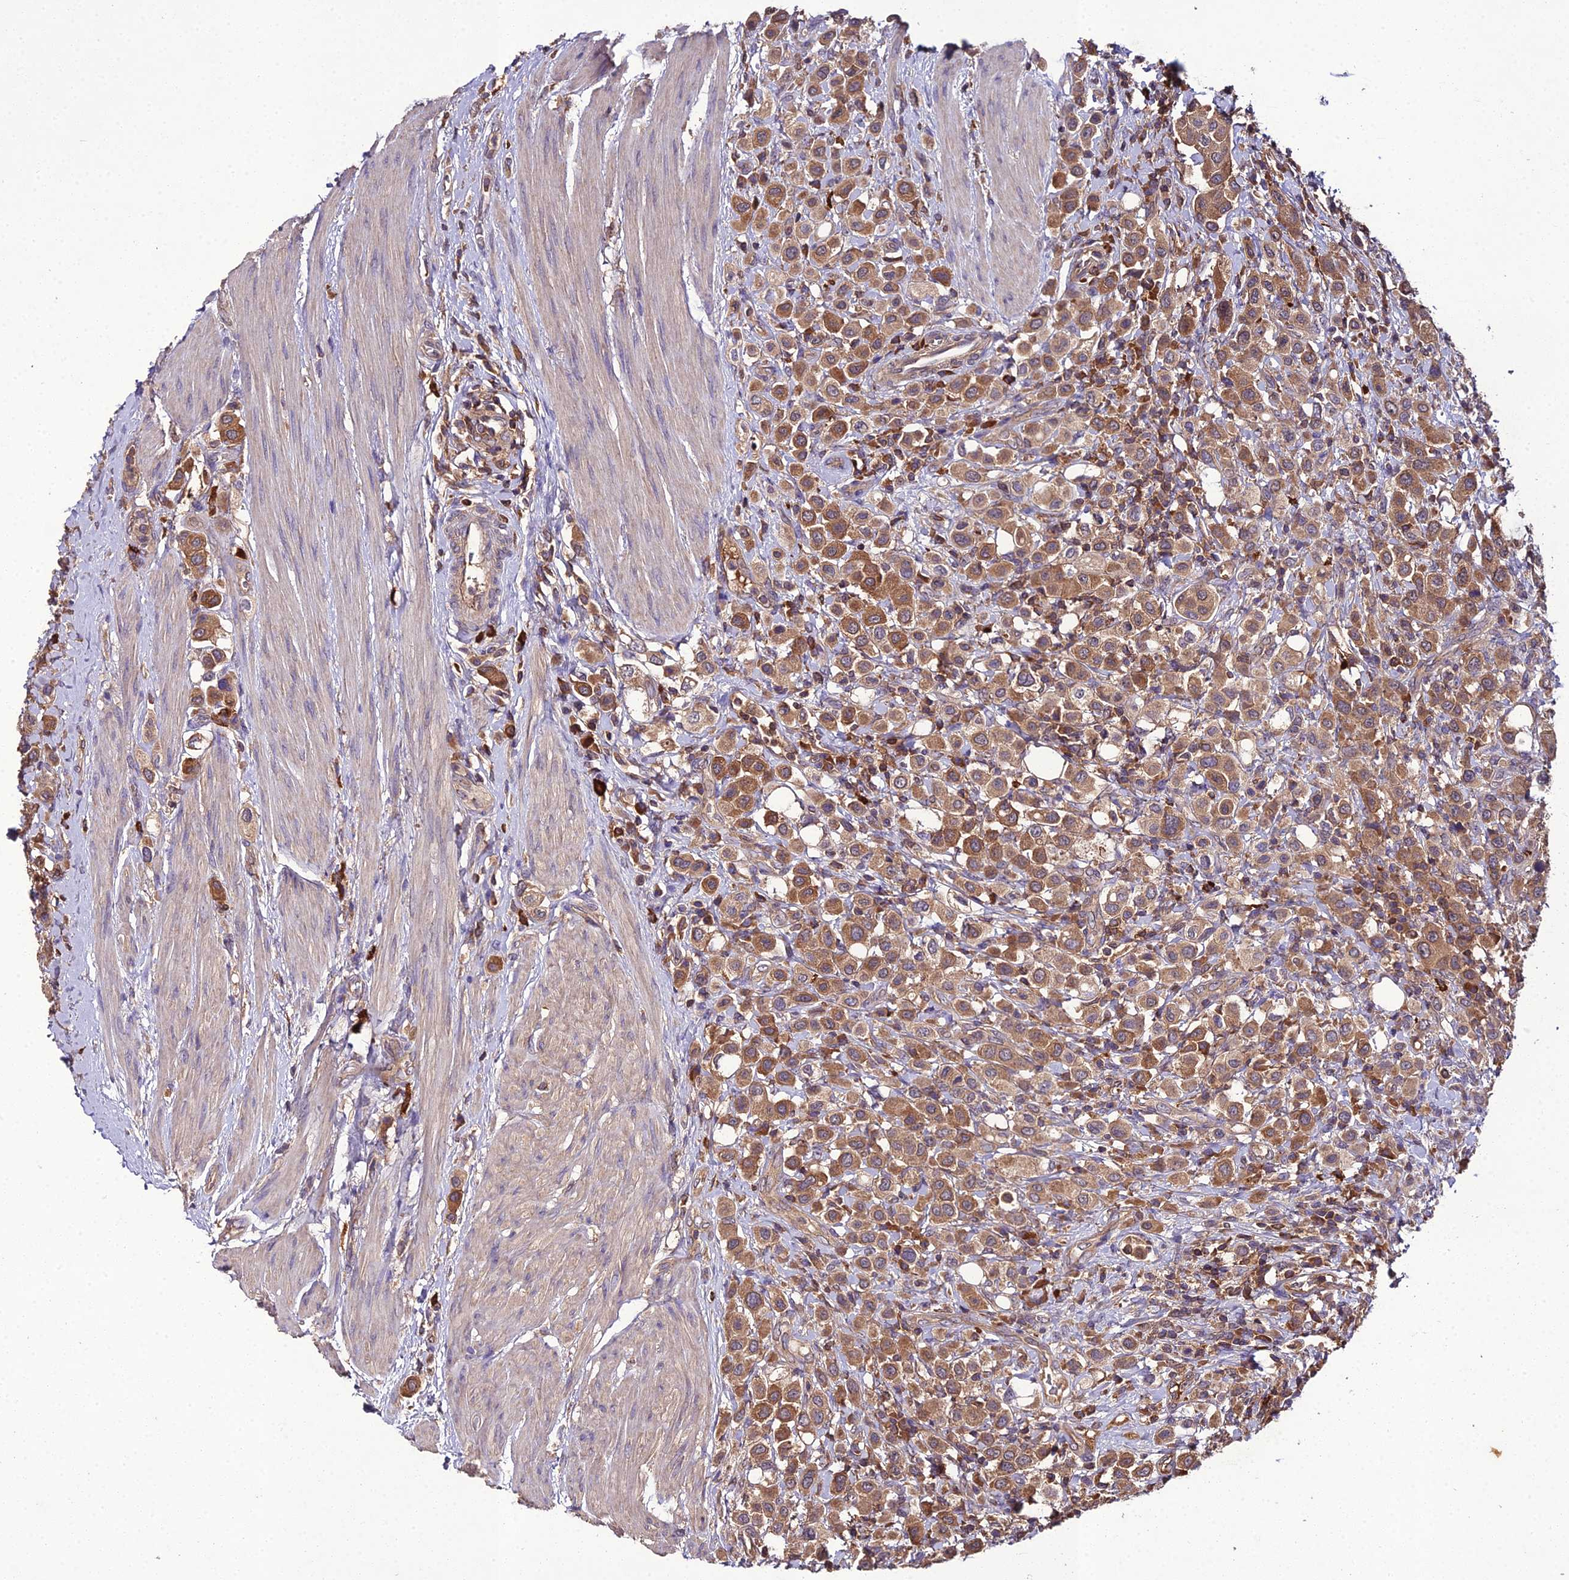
{"staining": {"intensity": "strong", "quantity": ">75%", "location": "cytoplasmic/membranous"}, "tissue": "urothelial cancer", "cell_type": "Tumor cells", "image_type": "cancer", "snomed": [{"axis": "morphology", "description": "Urothelial carcinoma, High grade"}, {"axis": "topography", "description": "Urinary bladder"}], "caption": "A high-resolution micrograph shows immunohistochemistry staining of urothelial carcinoma (high-grade), which exhibits strong cytoplasmic/membranous staining in approximately >75% of tumor cells.", "gene": "TMEM258", "patient": {"sex": "male", "age": 50}}